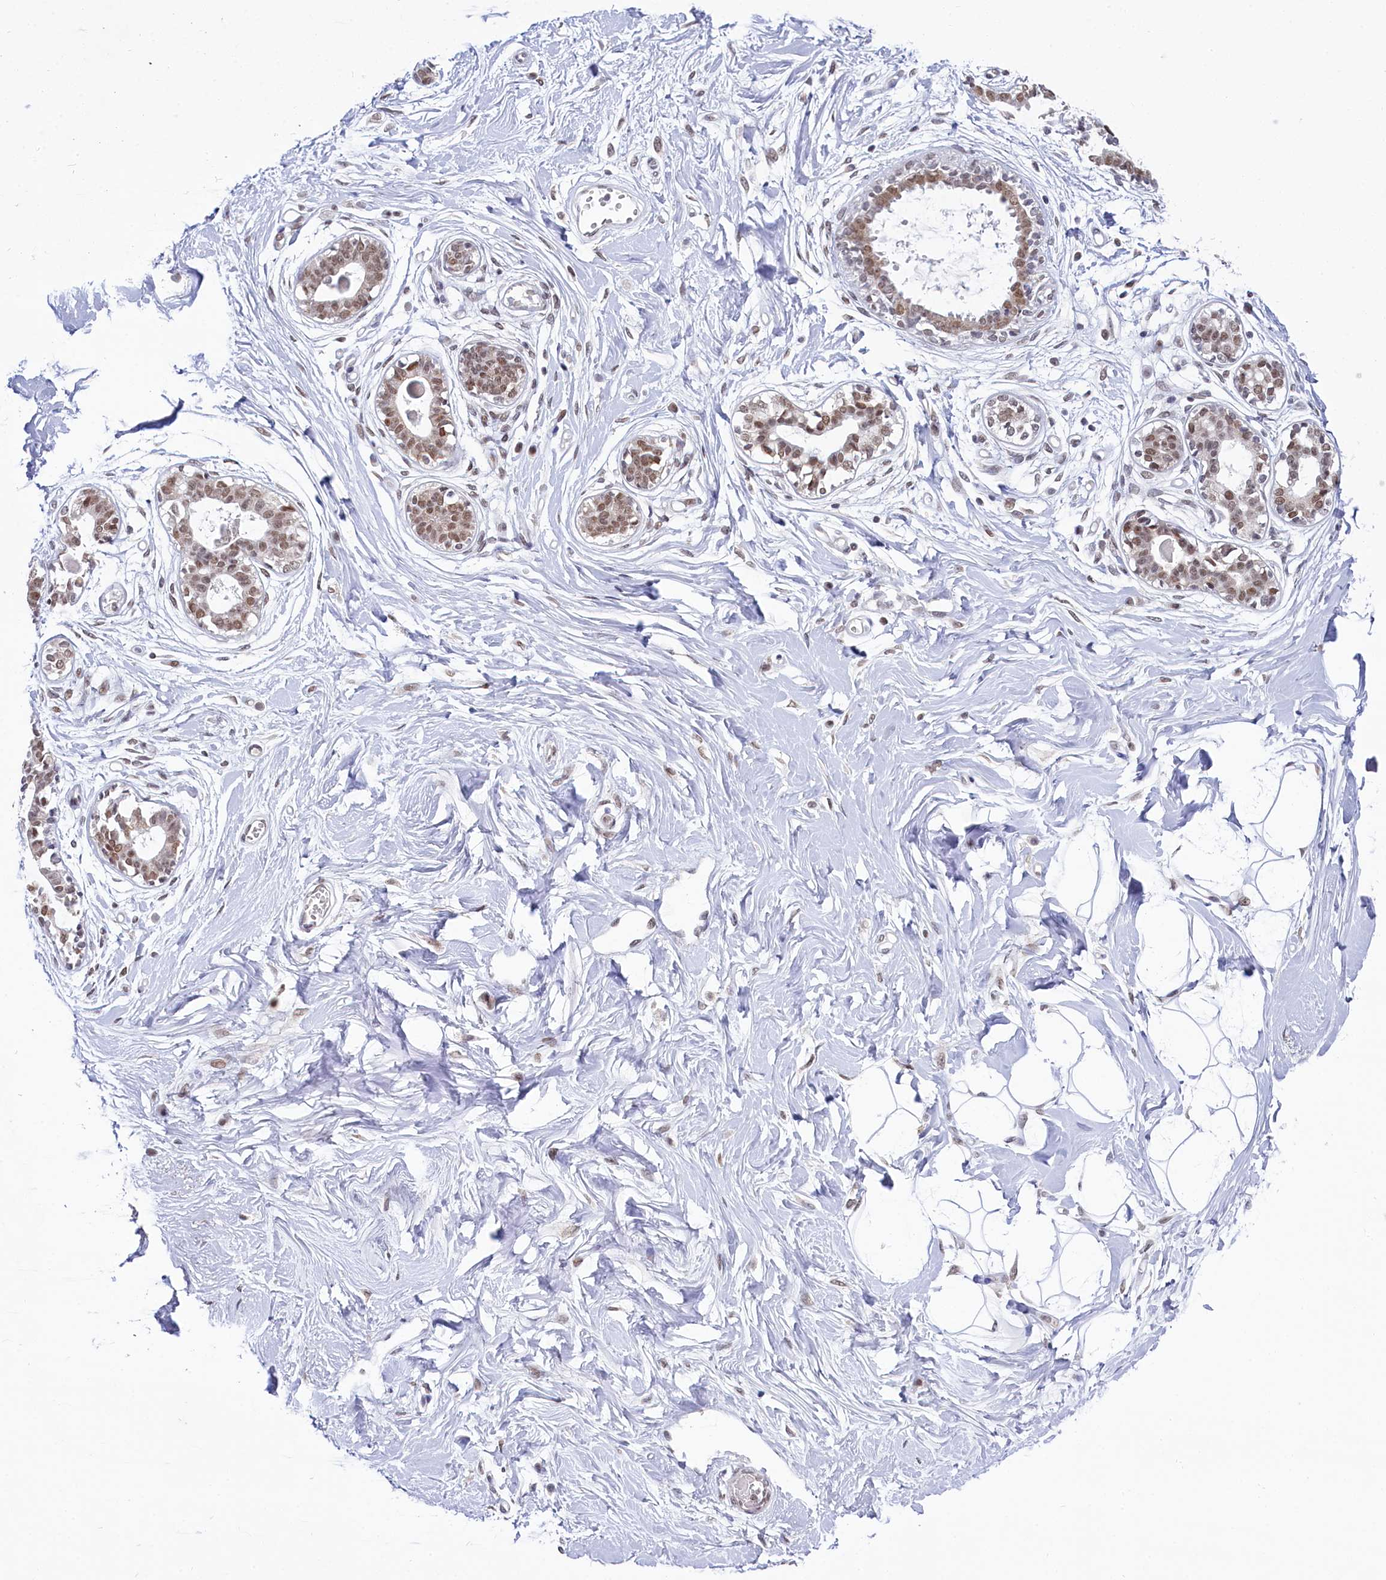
{"staining": {"intensity": "weak", "quantity": ">75%", "location": "nuclear"}, "tissue": "breast", "cell_type": "Adipocytes", "image_type": "normal", "snomed": [{"axis": "morphology", "description": "Normal tissue, NOS"}, {"axis": "topography", "description": "Breast"}], "caption": "Weak nuclear staining is present in about >75% of adipocytes in benign breast. (DAB (3,3'-diaminobenzidine) = brown stain, brightfield microscopy at high magnification).", "gene": "PPHLN1", "patient": {"sex": "female", "age": 45}}